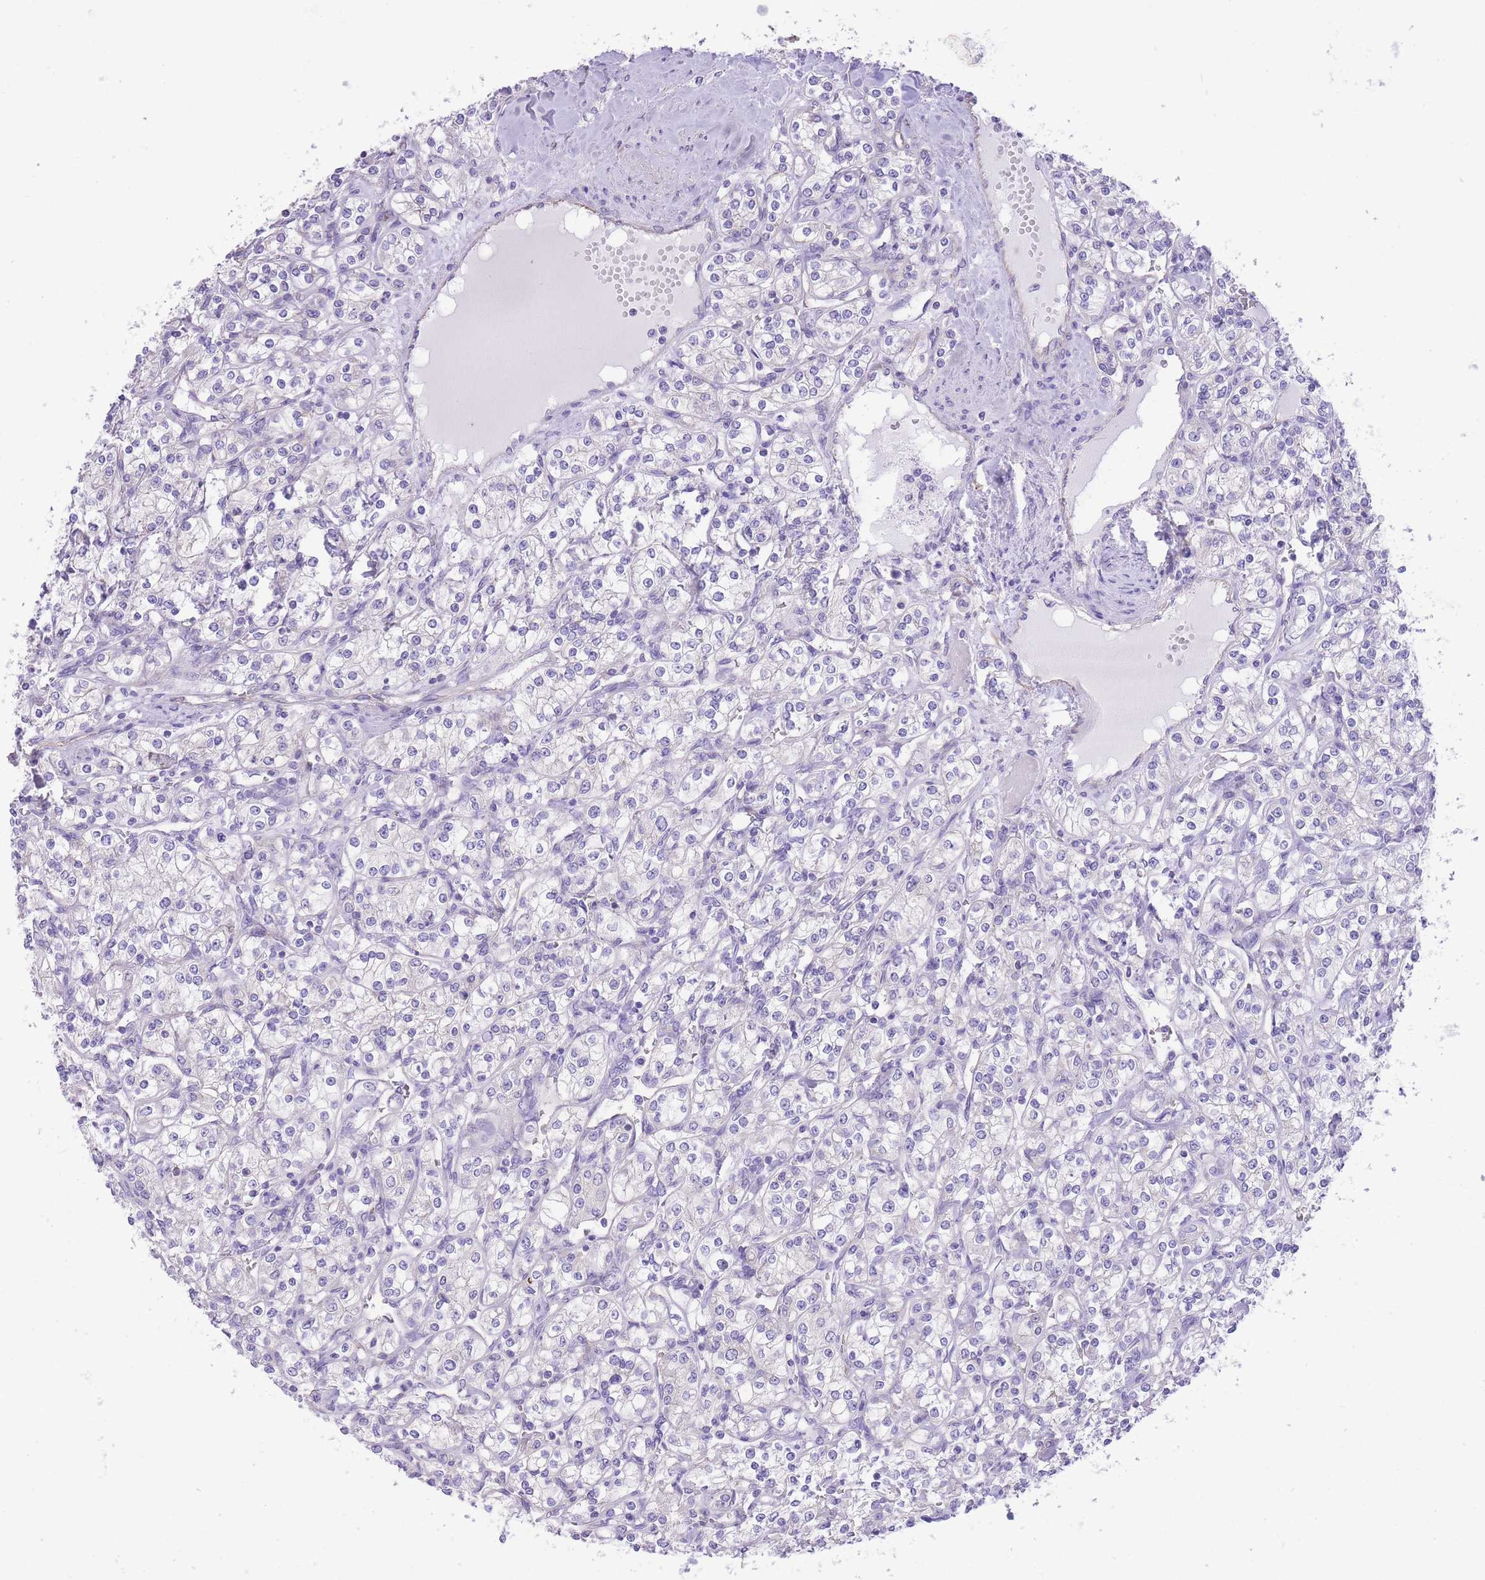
{"staining": {"intensity": "negative", "quantity": "none", "location": "none"}, "tissue": "renal cancer", "cell_type": "Tumor cells", "image_type": "cancer", "snomed": [{"axis": "morphology", "description": "Adenocarcinoma, NOS"}, {"axis": "topography", "description": "Kidney"}], "caption": "Renal adenocarcinoma was stained to show a protein in brown. There is no significant expression in tumor cells.", "gene": "RHOU", "patient": {"sex": "male", "age": 77}}